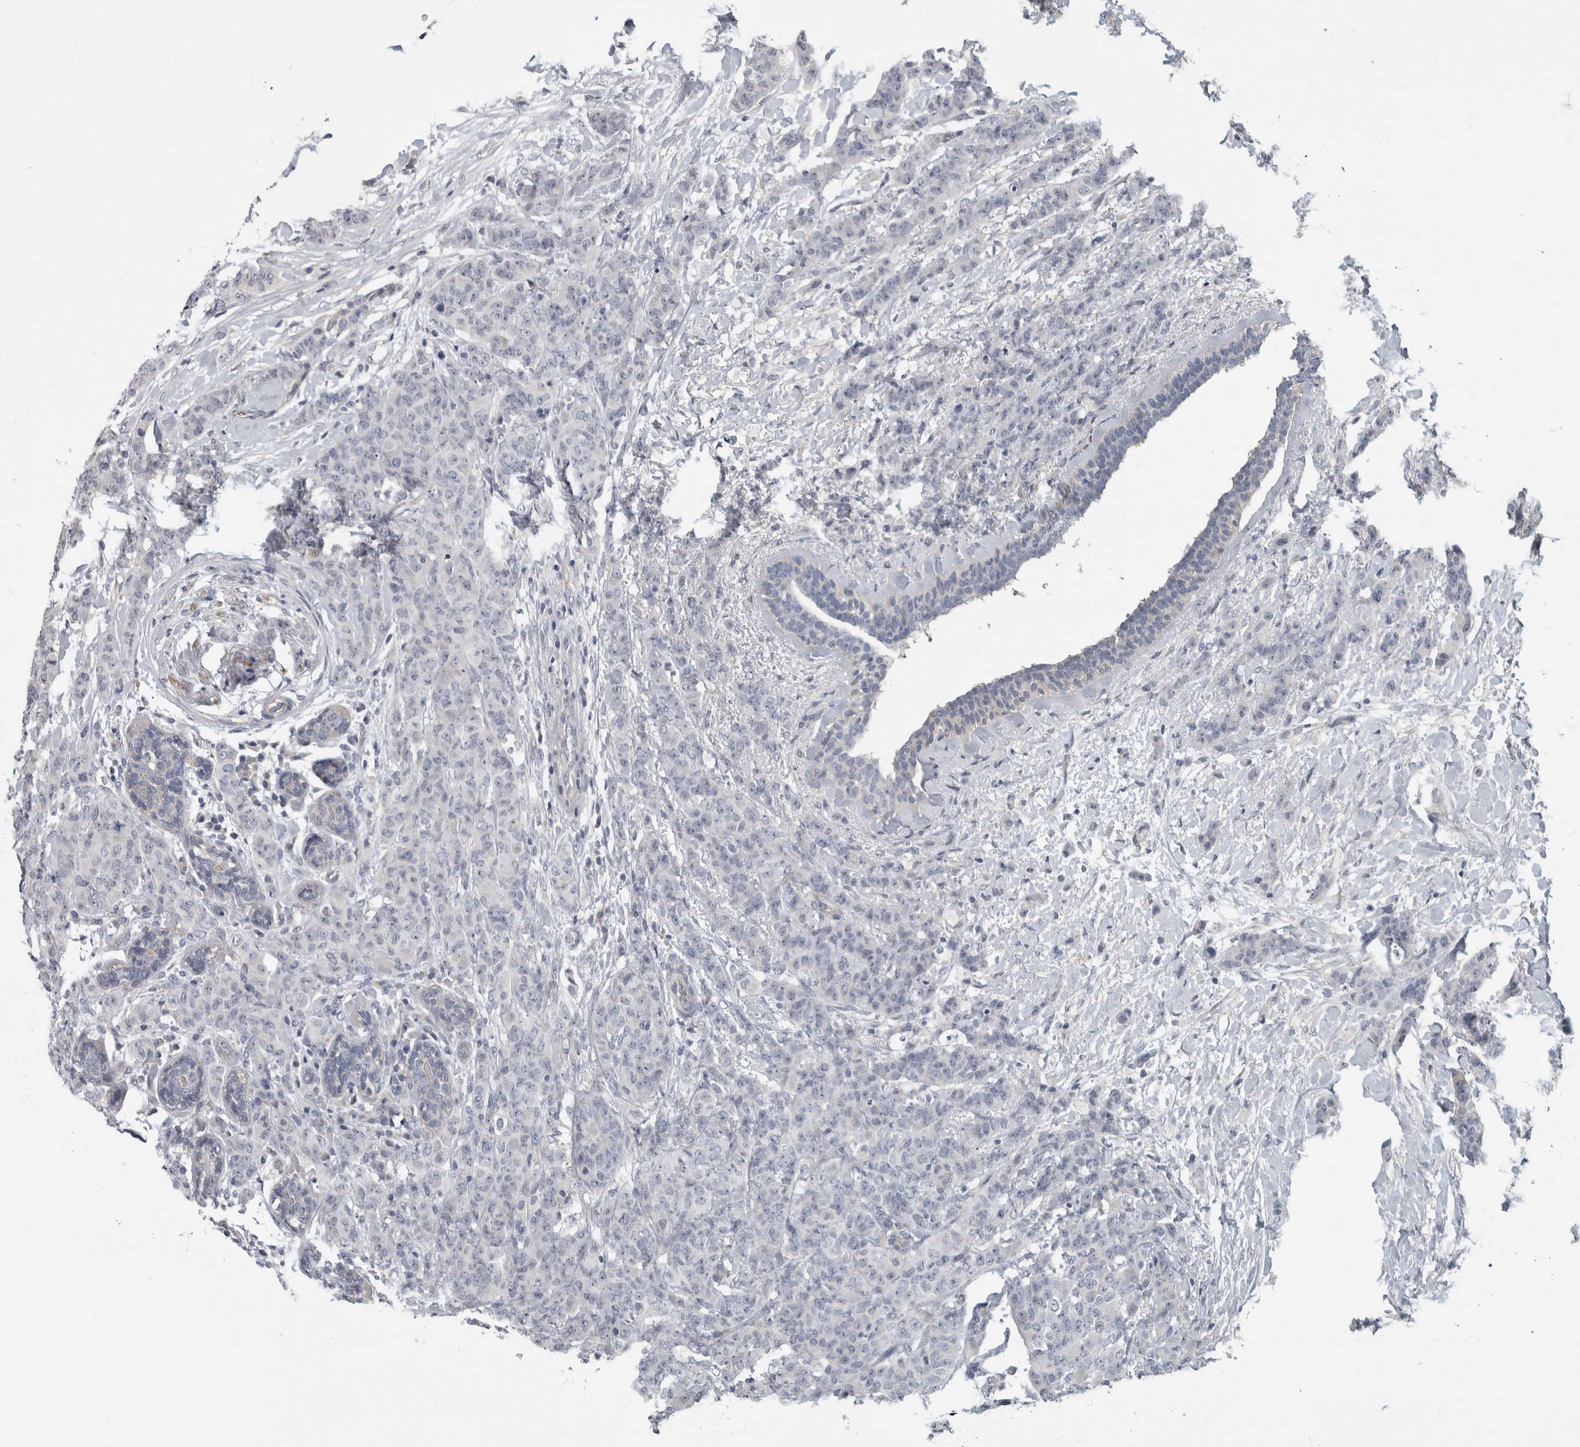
{"staining": {"intensity": "negative", "quantity": "none", "location": "none"}, "tissue": "breast cancer", "cell_type": "Tumor cells", "image_type": "cancer", "snomed": [{"axis": "morphology", "description": "Normal tissue, NOS"}, {"axis": "morphology", "description": "Duct carcinoma"}, {"axis": "topography", "description": "Breast"}], "caption": "High magnification brightfield microscopy of breast cancer (intraductal carcinoma) stained with DAB (brown) and counterstained with hematoxylin (blue): tumor cells show no significant staining.", "gene": "KCNJ3", "patient": {"sex": "female", "age": 40}}